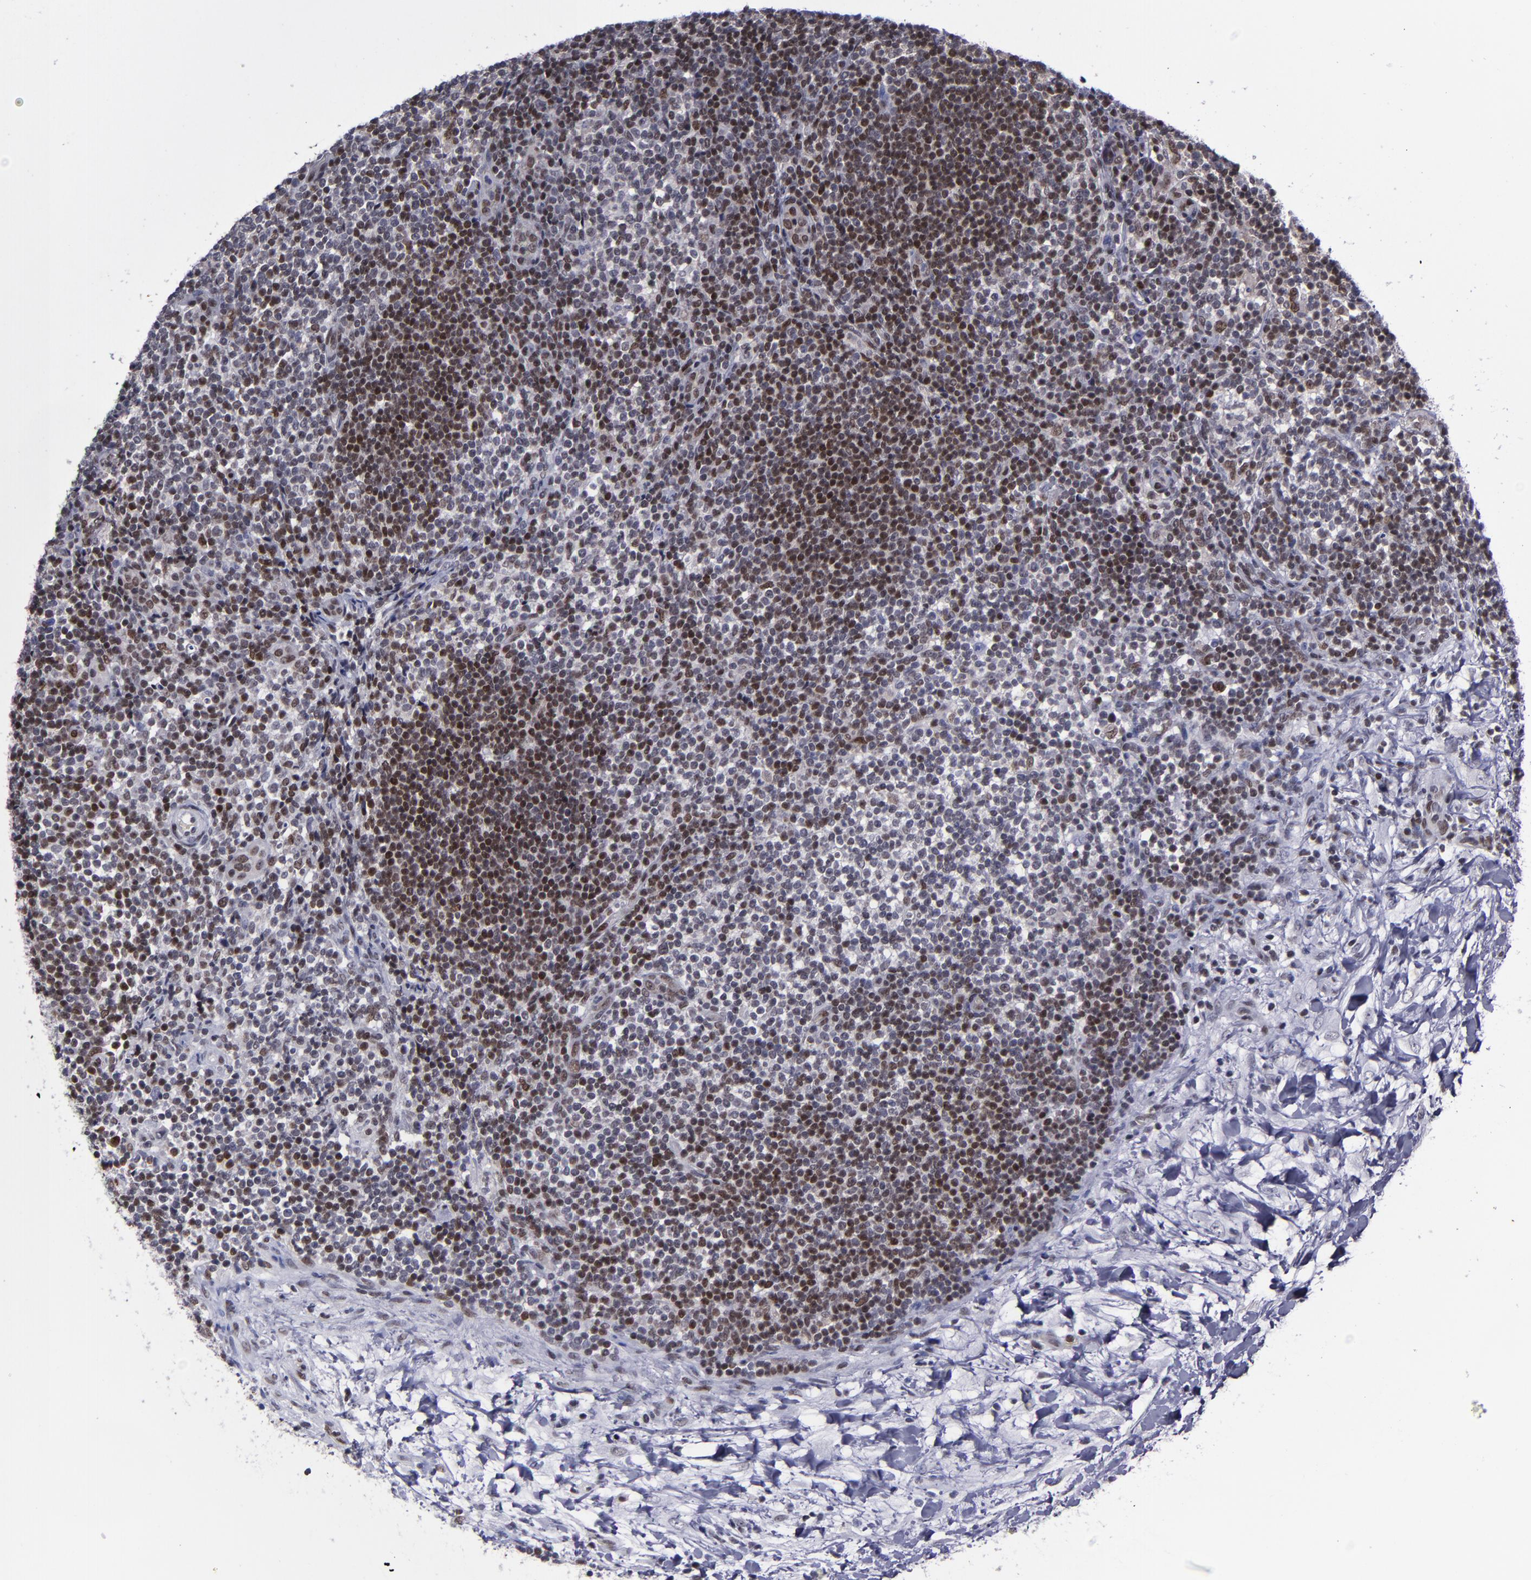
{"staining": {"intensity": "strong", "quantity": ">75%", "location": "cytoplasmic/membranous,nuclear"}, "tissue": "lymphoma", "cell_type": "Tumor cells", "image_type": "cancer", "snomed": [{"axis": "morphology", "description": "Malignant lymphoma, non-Hodgkin's type, Low grade"}, {"axis": "topography", "description": "Lymph node"}], "caption": "Immunohistochemistry photomicrograph of lymphoma stained for a protein (brown), which displays high levels of strong cytoplasmic/membranous and nuclear expression in about >75% of tumor cells.", "gene": "MGMT", "patient": {"sex": "female", "age": 76}}